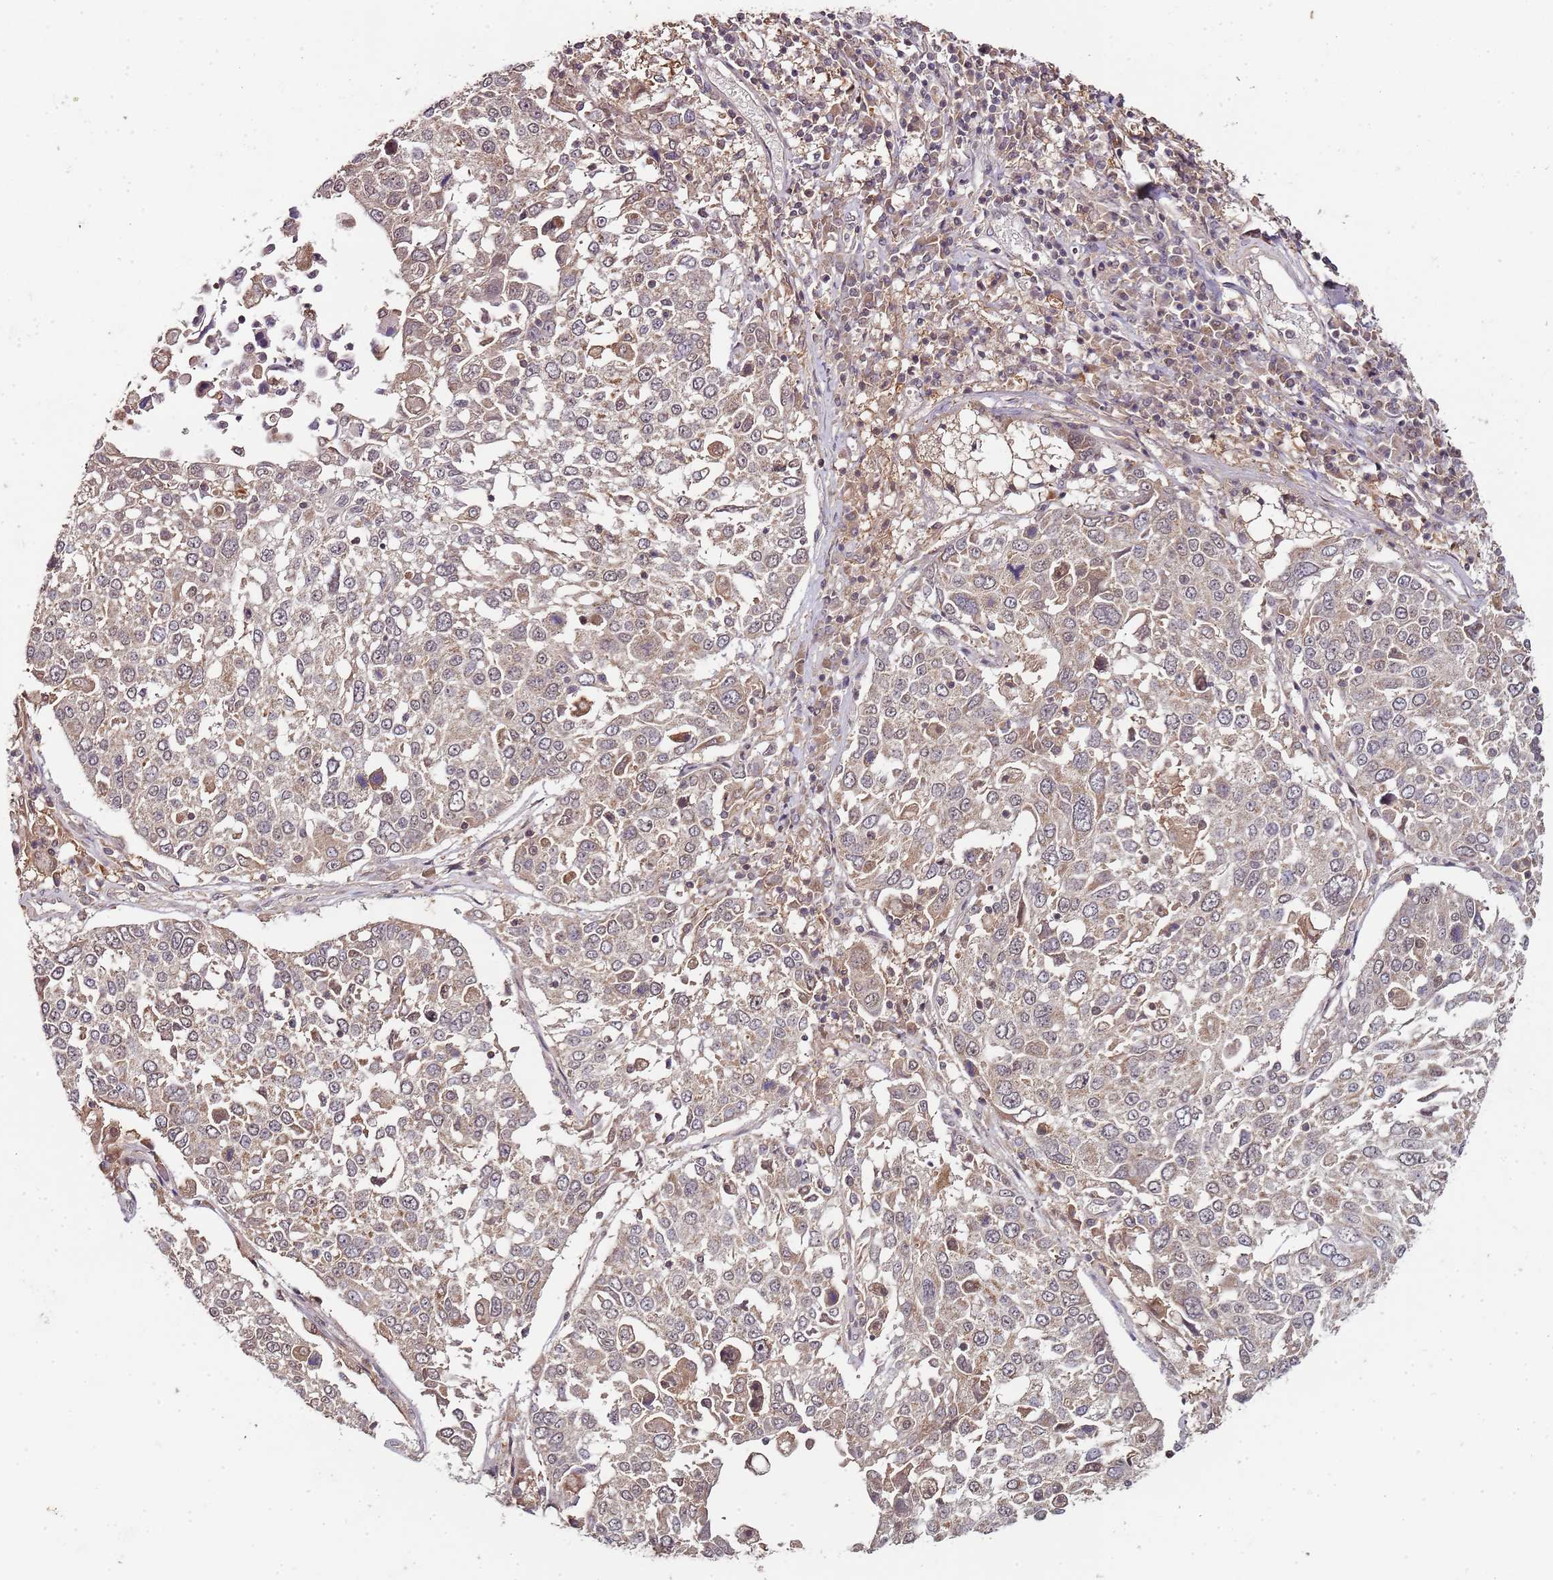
{"staining": {"intensity": "moderate", "quantity": ">75%", "location": "cytoplasmic/membranous,nuclear"}, "tissue": "lung cancer", "cell_type": "Tumor cells", "image_type": "cancer", "snomed": [{"axis": "morphology", "description": "Squamous cell carcinoma, NOS"}, {"axis": "topography", "description": "Lung"}], "caption": "Human lung squamous cell carcinoma stained for a protein (brown) demonstrates moderate cytoplasmic/membranous and nuclear positive staining in about >75% of tumor cells.", "gene": "LIN37", "patient": {"sex": "male", "age": 65}}